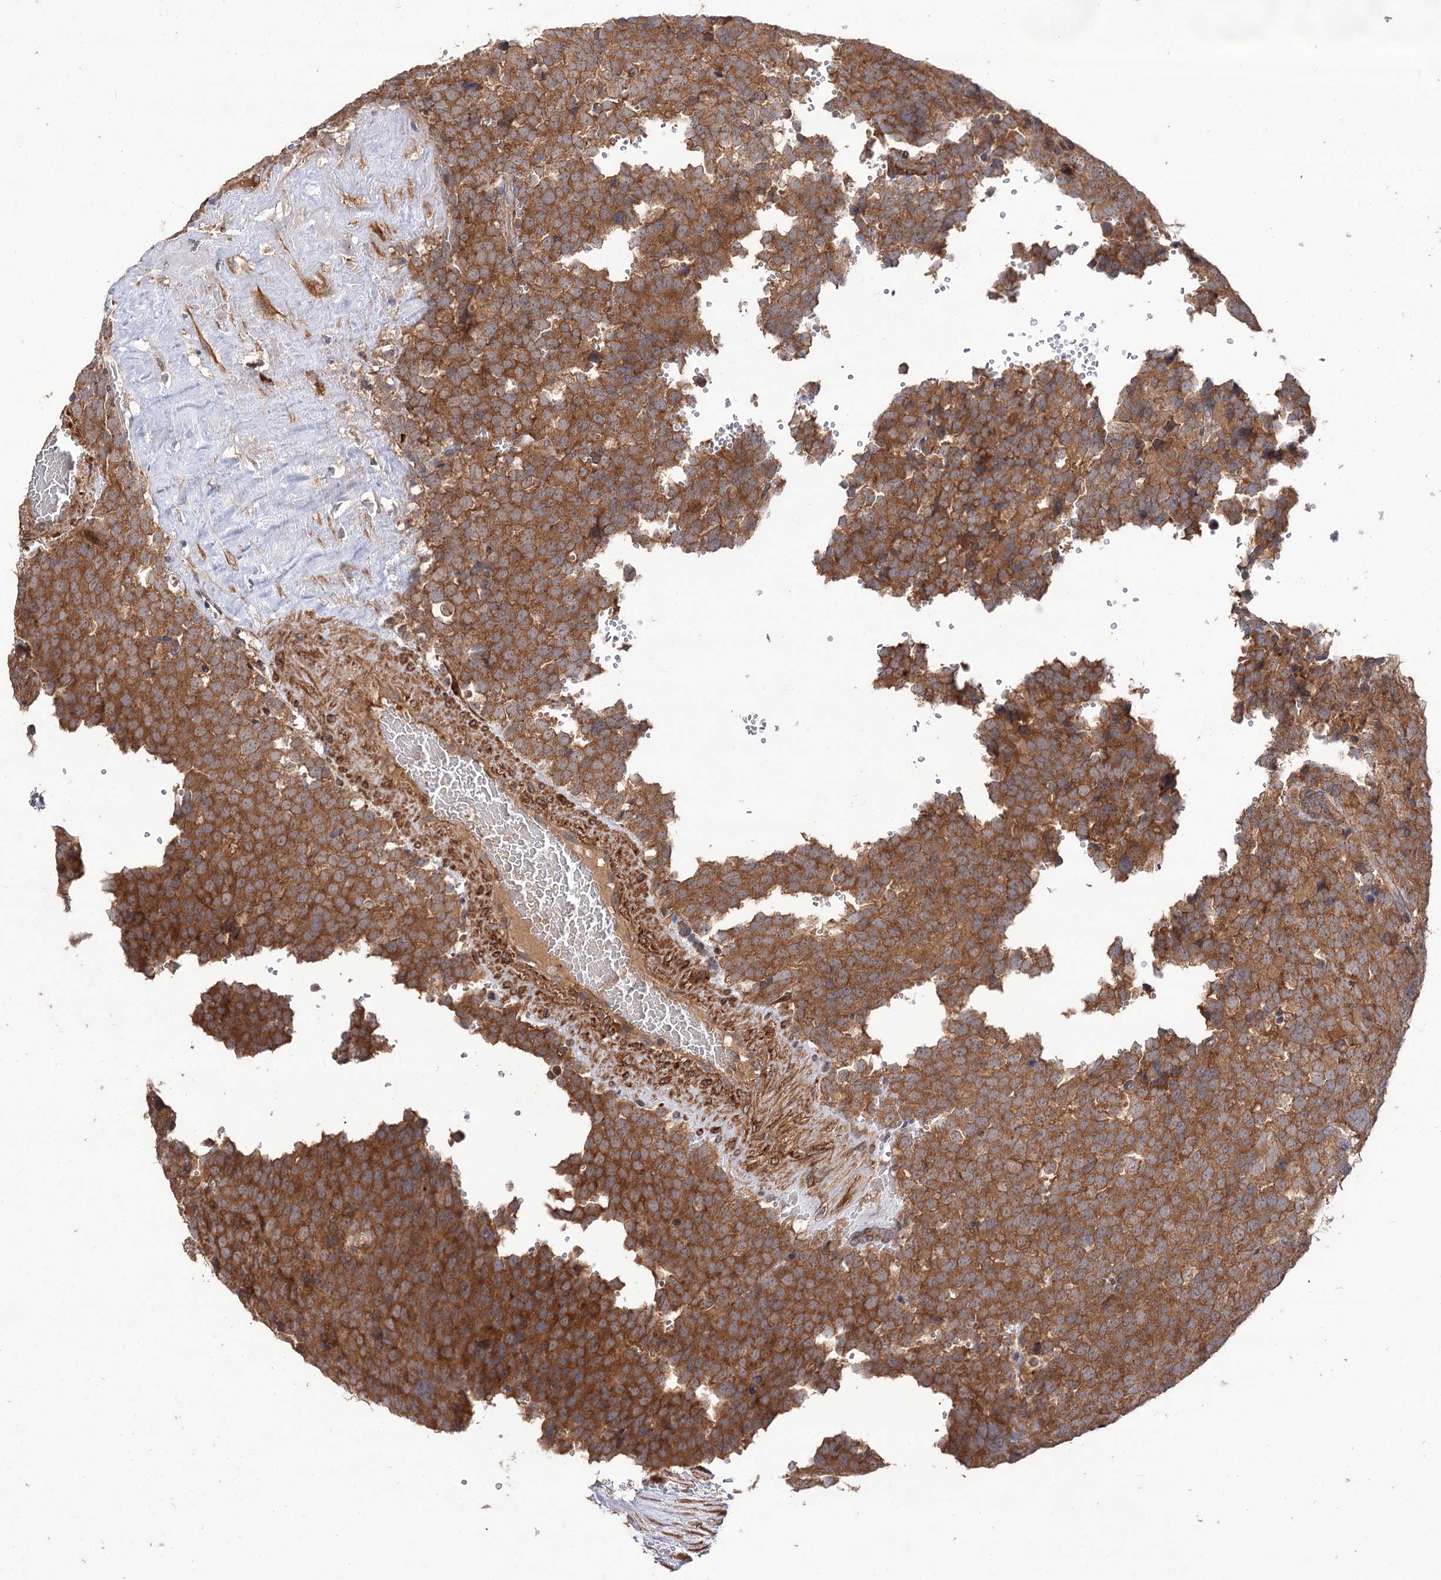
{"staining": {"intensity": "moderate", "quantity": ">75%", "location": "cytoplasmic/membranous"}, "tissue": "testis cancer", "cell_type": "Tumor cells", "image_type": "cancer", "snomed": [{"axis": "morphology", "description": "Seminoma, NOS"}, {"axis": "topography", "description": "Testis"}], "caption": "Seminoma (testis) was stained to show a protein in brown. There is medium levels of moderate cytoplasmic/membranous positivity in about >75% of tumor cells.", "gene": "FBXW8", "patient": {"sex": "male", "age": 71}}